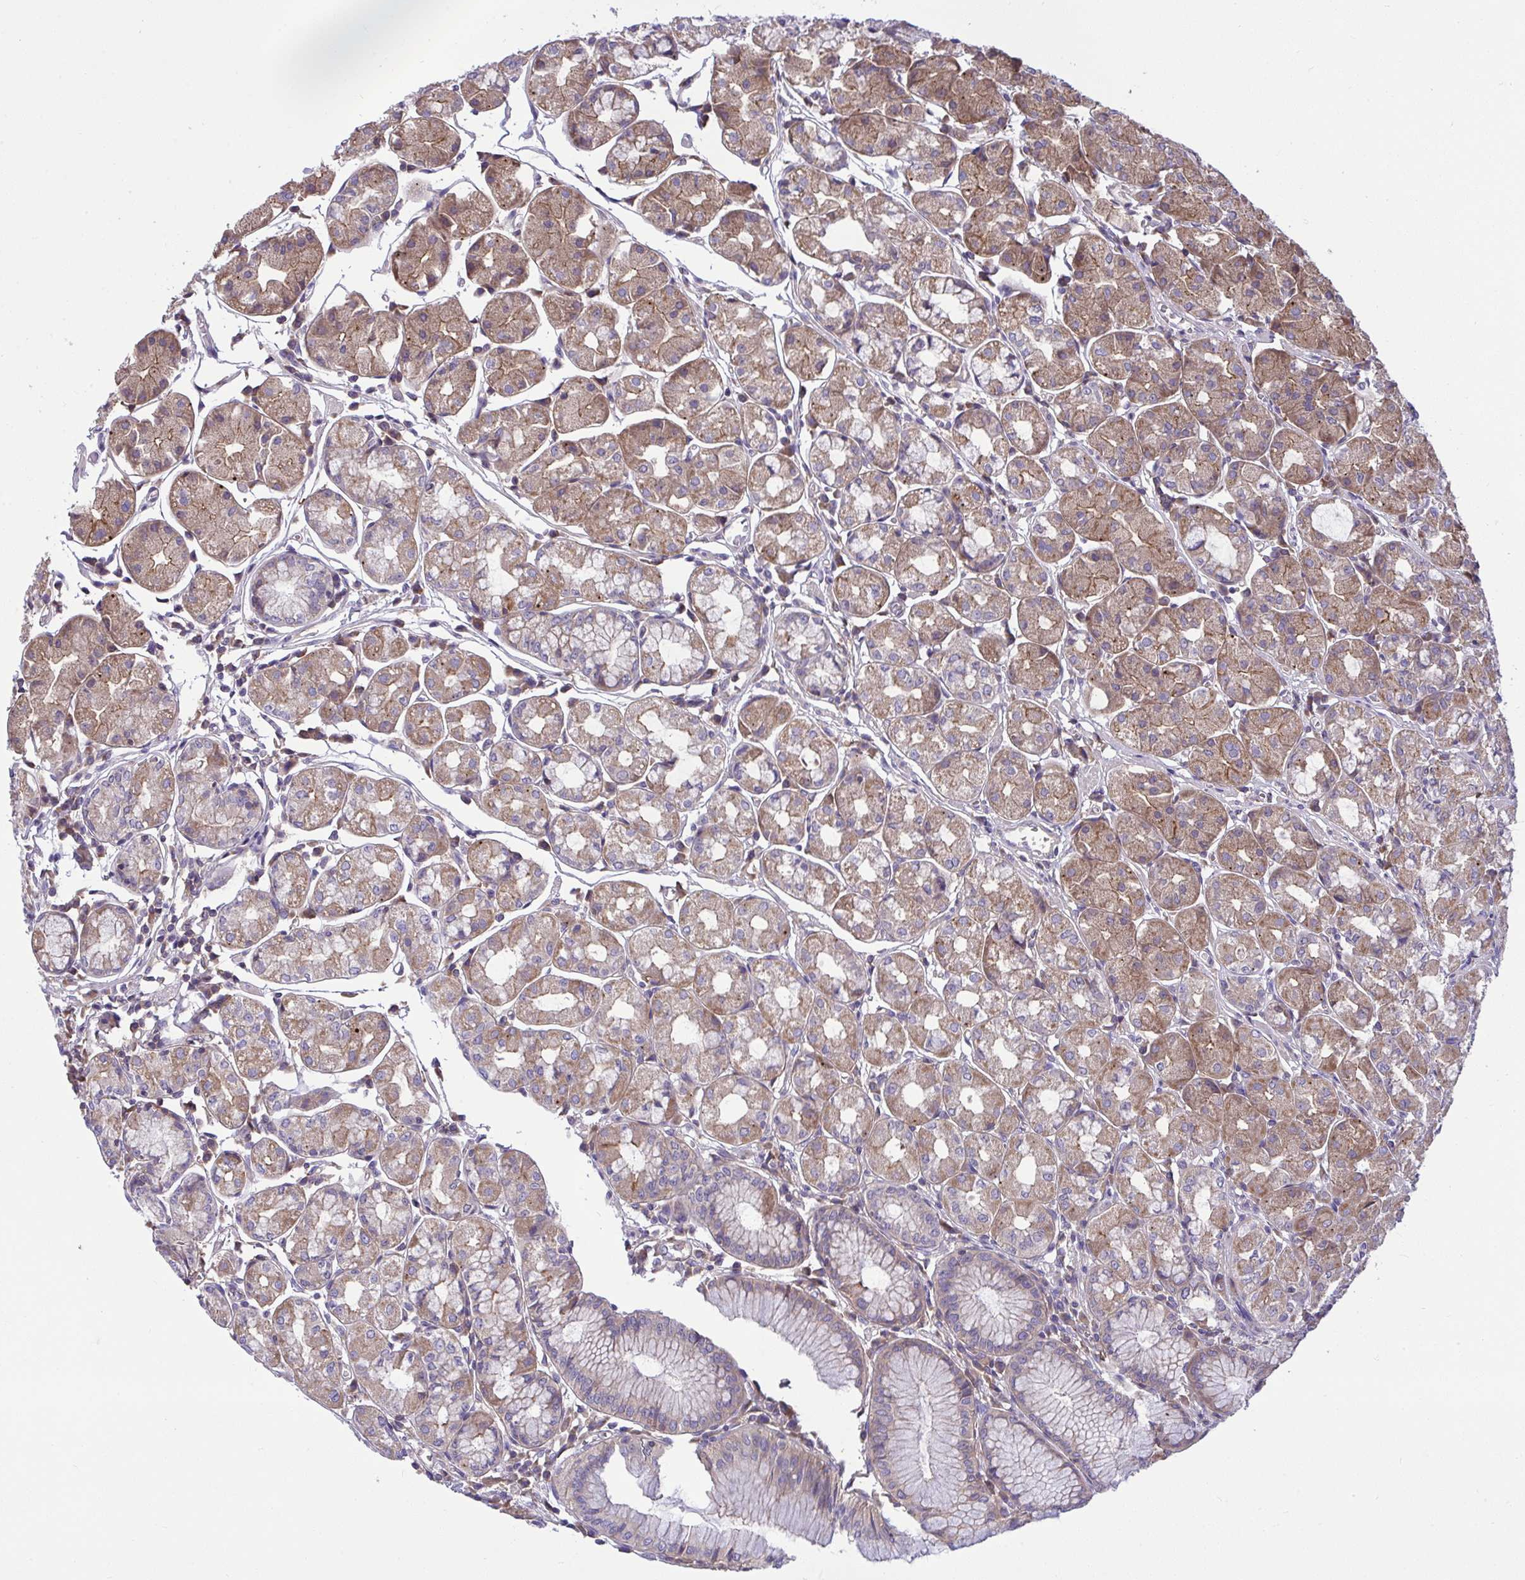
{"staining": {"intensity": "weak", "quantity": "25%-75%", "location": "cytoplasmic/membranous"}, "tissue": "stomach", "cell_type": "Glandular cells", "image_type": "normal", "snomed": [{"axis": "morphology", "description": "Normal tissue, NOS"}, {"axis": "topography", "description": "Stomach"}], "caption": "This histopathology image reveals immunohistochemistry staining of unremarkable human stomach, with low weak cytoplasmic/membranous positivity in about 25%-75% of glandular cells.", "gene": "GRB14", "patient": {"sex": "male", "age": 55}}